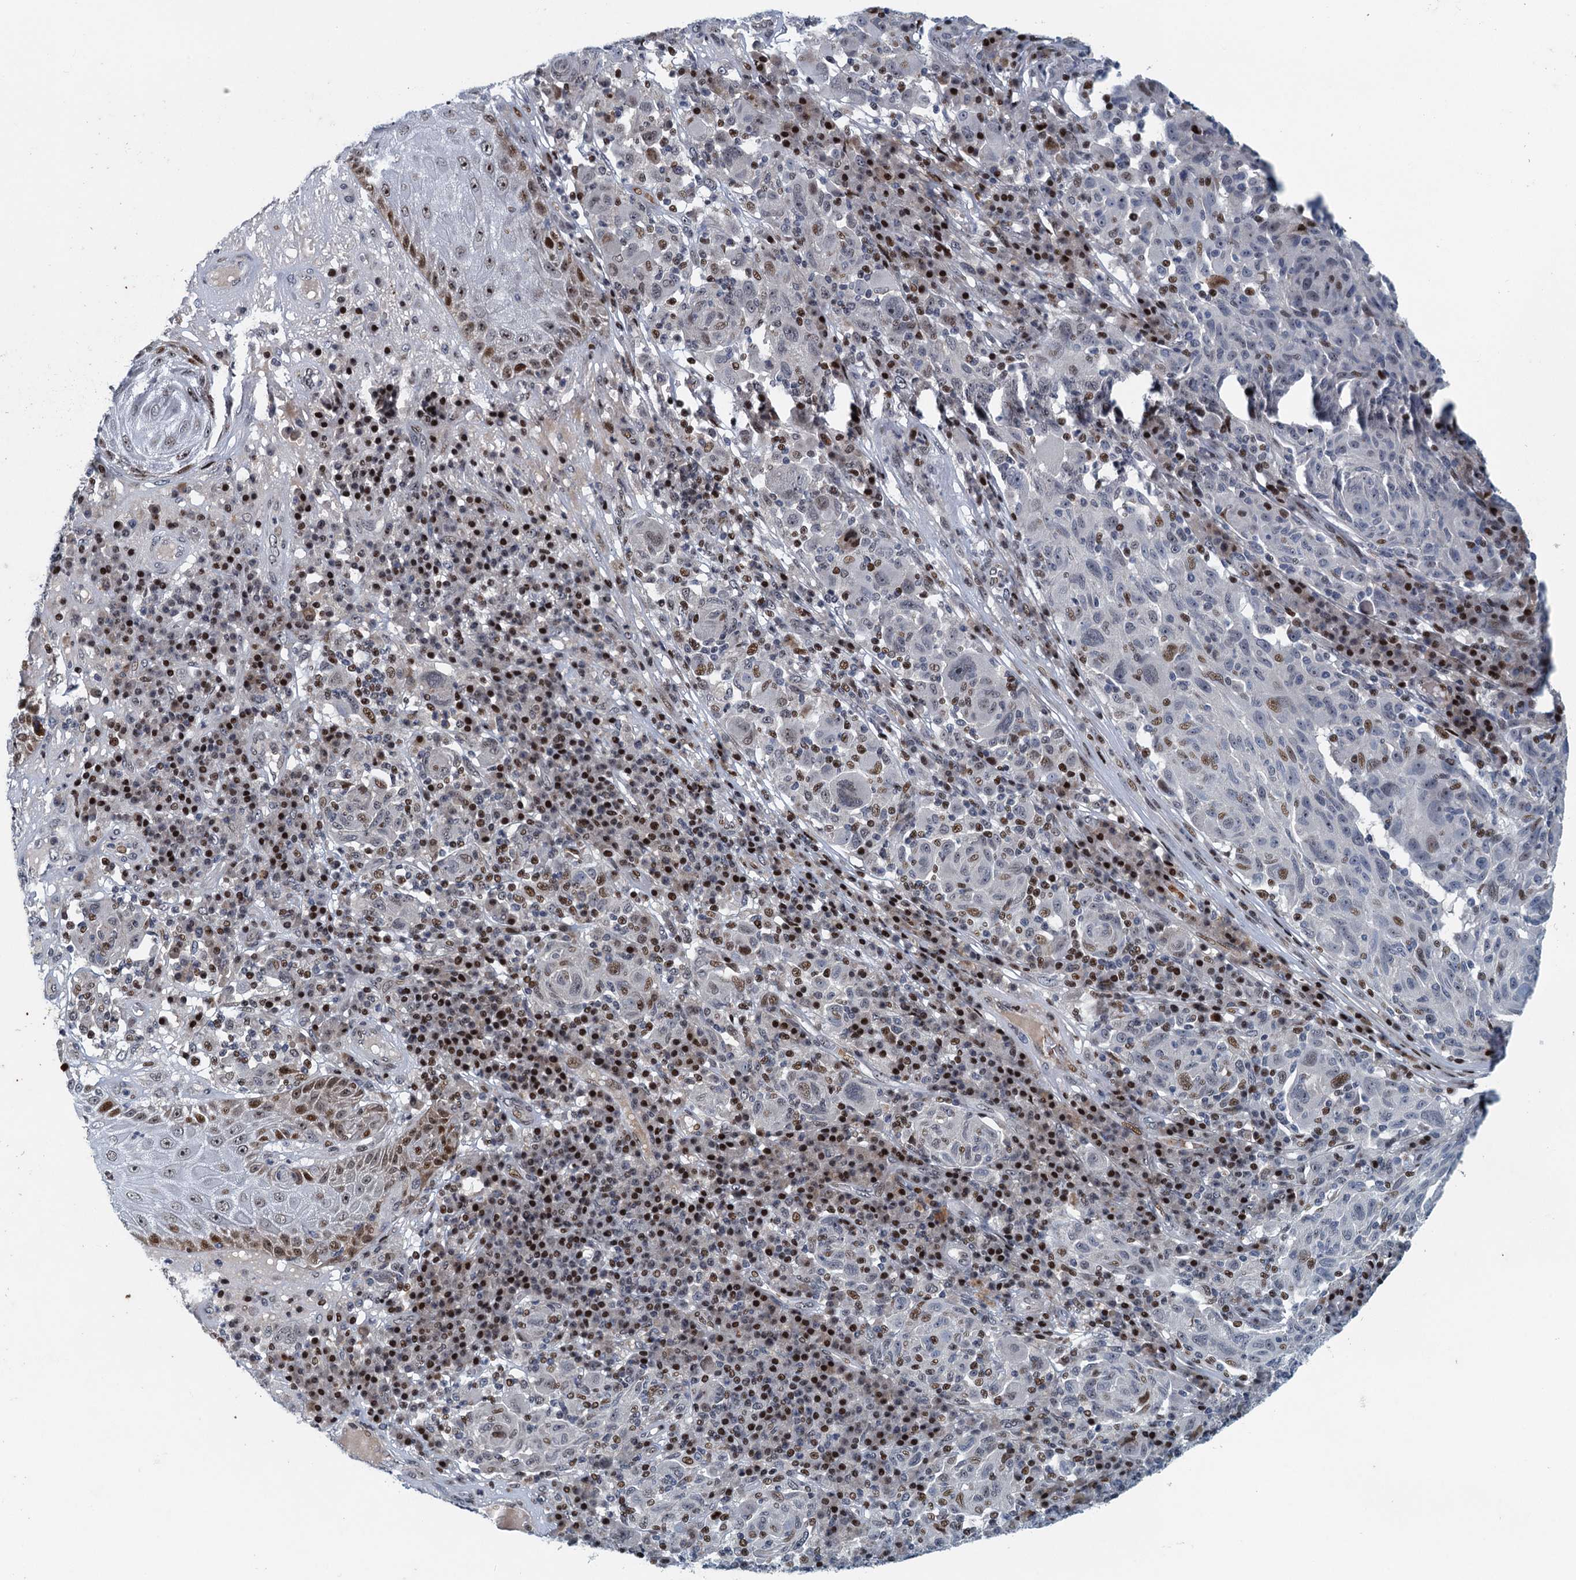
{"staining": {"intensity": "moderate", "quantity": "<25%", "location": "nuclear"}, "tissue": "melanoma", "cell_type": "Tumor cells", "image_type": "cancer", "snomed": [{"axis": "morphology", "description": "Malignant melanoma, NOS"}, {"axis": "topography", "description": "Skin"}], "caption": "The micrograph reveals a brown stain indicating the presence of a protein in the nuclear of tumor cells in malignant melanoma.", "gene": "ANKRD13D", "patient": {"sex": "male", "age": 53}}